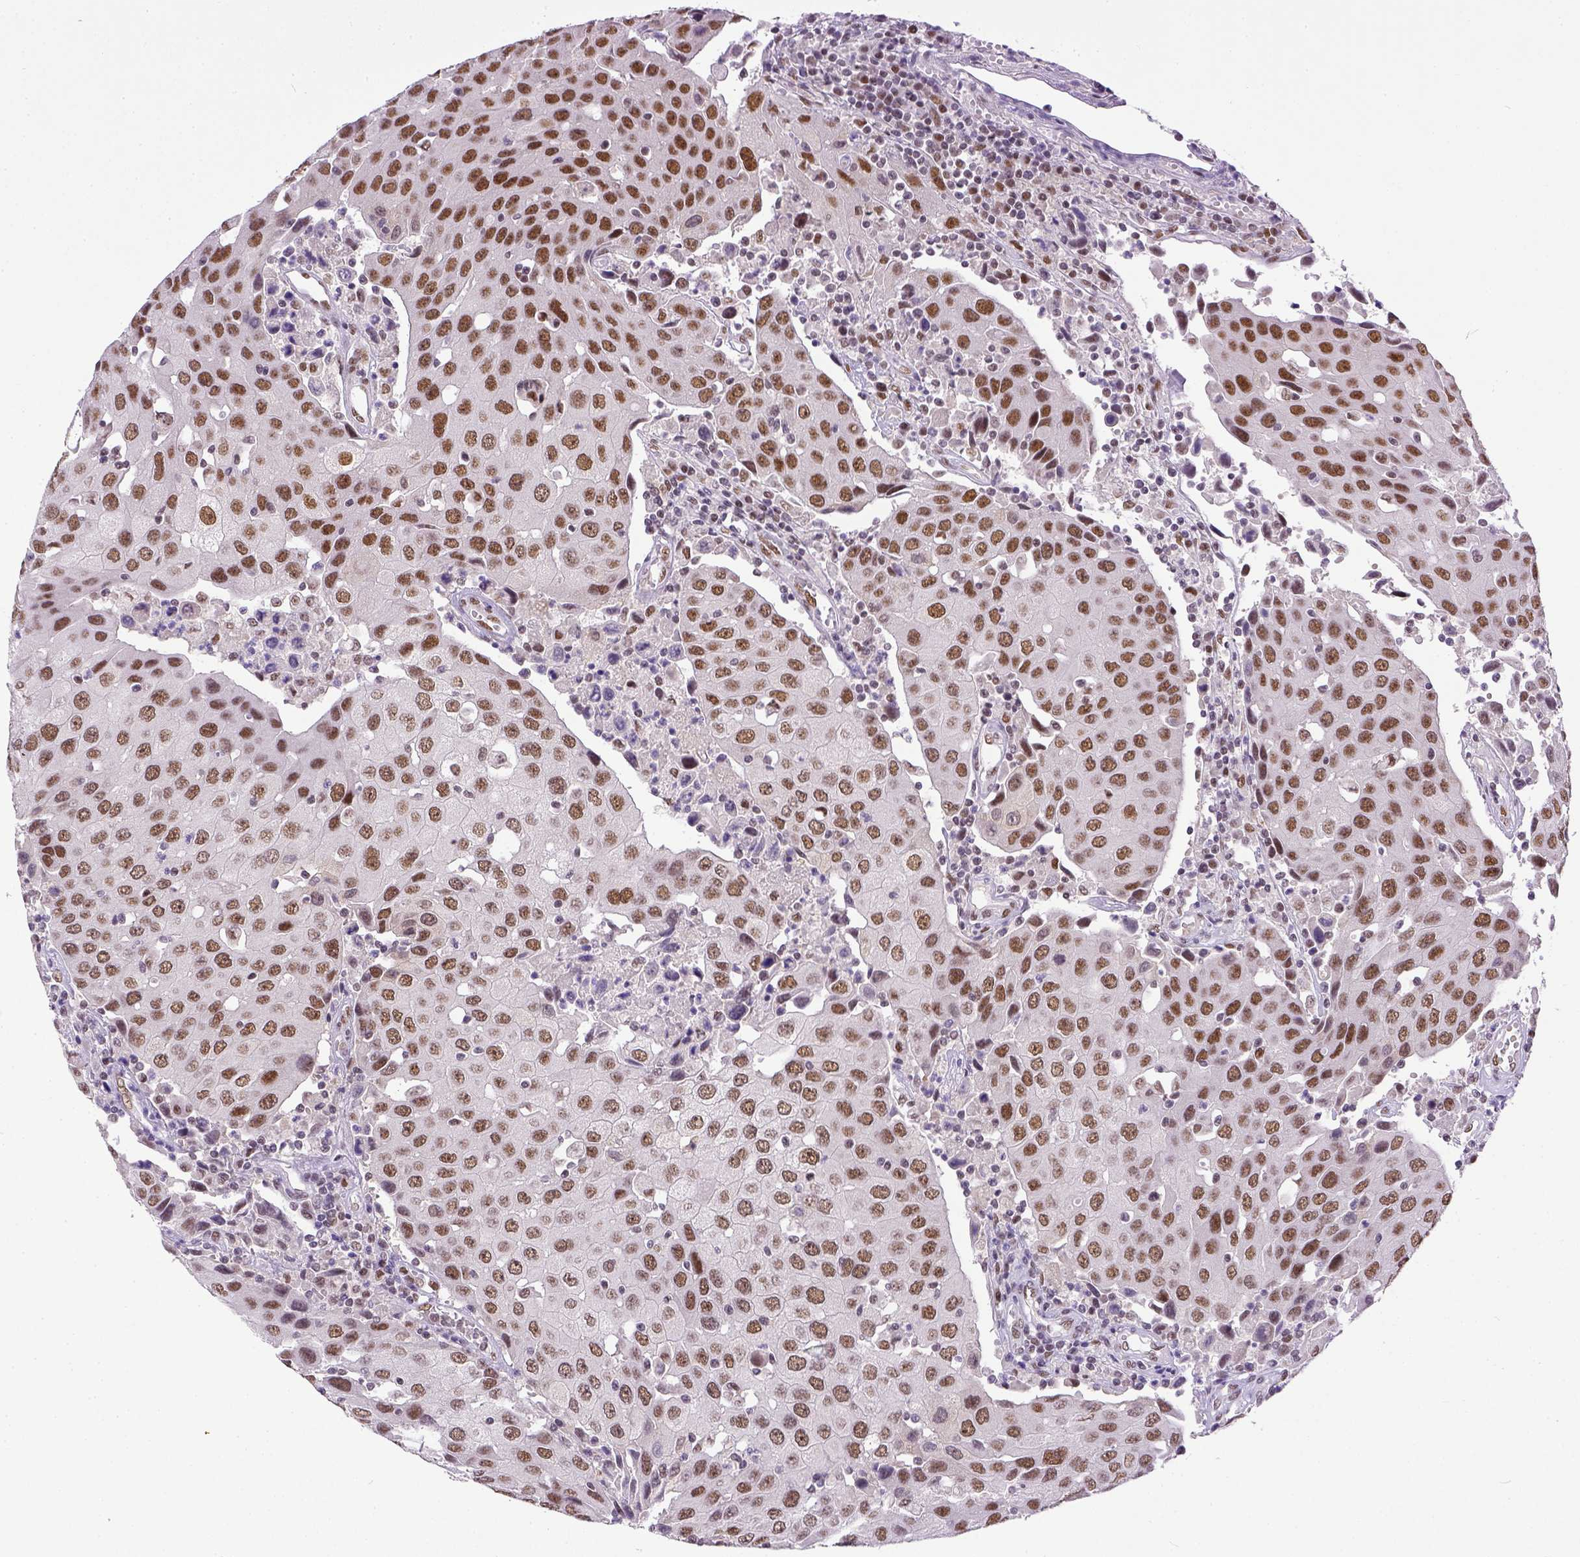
{"staining": {"intensity": "moderate", "quantity": ">75%", "location": "nuclear"}, "tissue": "urothelial cancer", "cell_type": "Tumor cells", "image_type": "cancer", "snomed": [{"axis": "morphology", "description": "Urothelial carcinoma, High grade"}, {"axis": "topography", "description": "Urinary bladder"}], "caption": "Immunohistochemistry (IHC) (DAB) staining of urothelial cancer shows moderate nuclear protein expression in about >75% of tumor cells. The staining is performed using DAB brown chromogen to label protein expression. The nuclei are counter-stained blue using hematoxylin.", "gene": "ERCC1", "patient": {"sex": "female", "age": 85}}